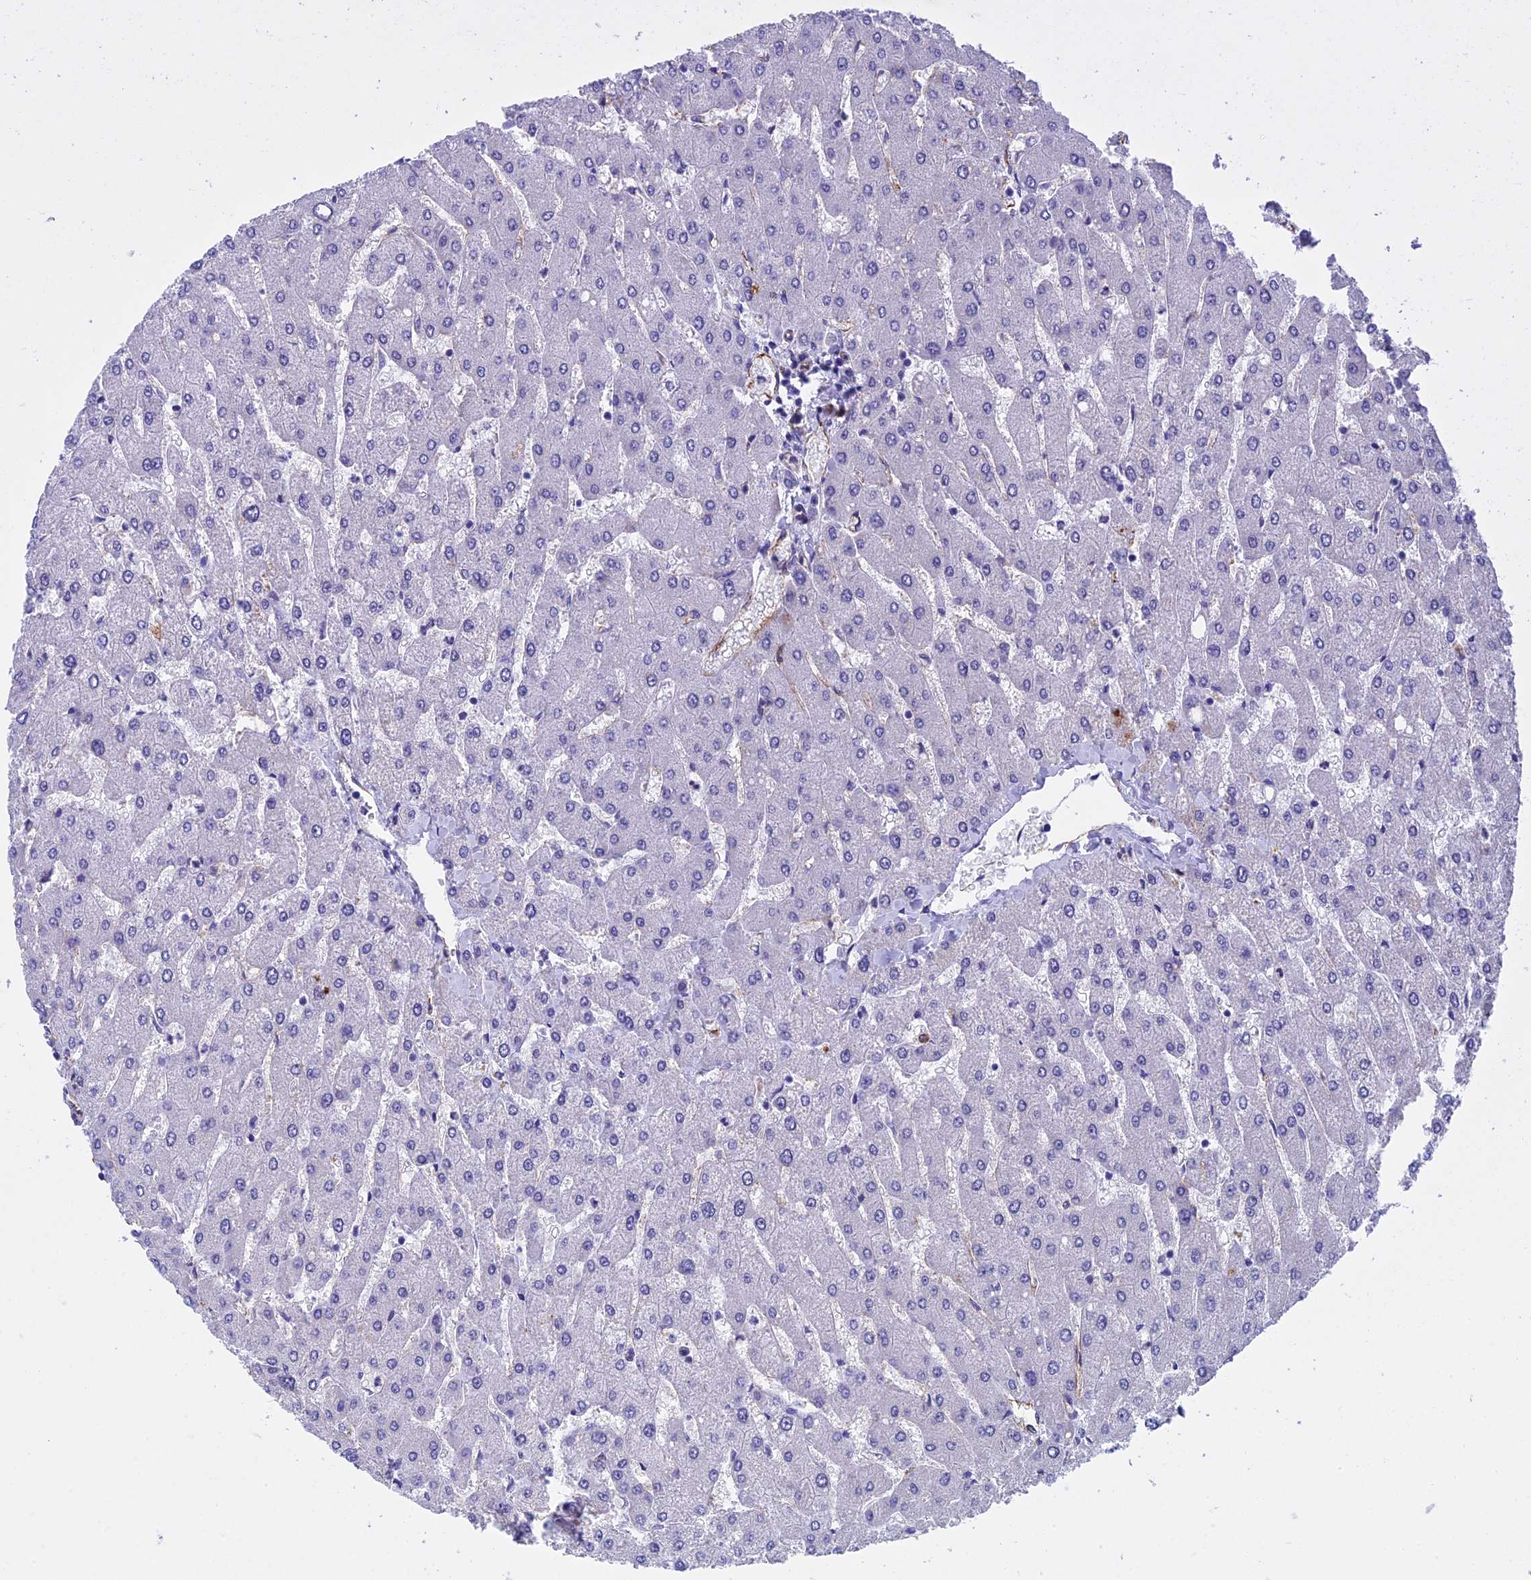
{"staining": {"intensity": "negative", "quantity": "none", "location": "none"}, "tissue": "liver", "cell_type": "Cholangiocytes", "image_type": "normal", "snomed": [{"axis": "morphology", "description": "Normal tissue, NOS"}, {"axis": "topography", "description": "Liver"}], "caption": "Histopathology image shows no significant protein positivity in cholangiocytes of unremarkable liver.", "gene": "INSYN1", "patient": {"sex": "male", "age": 55}}